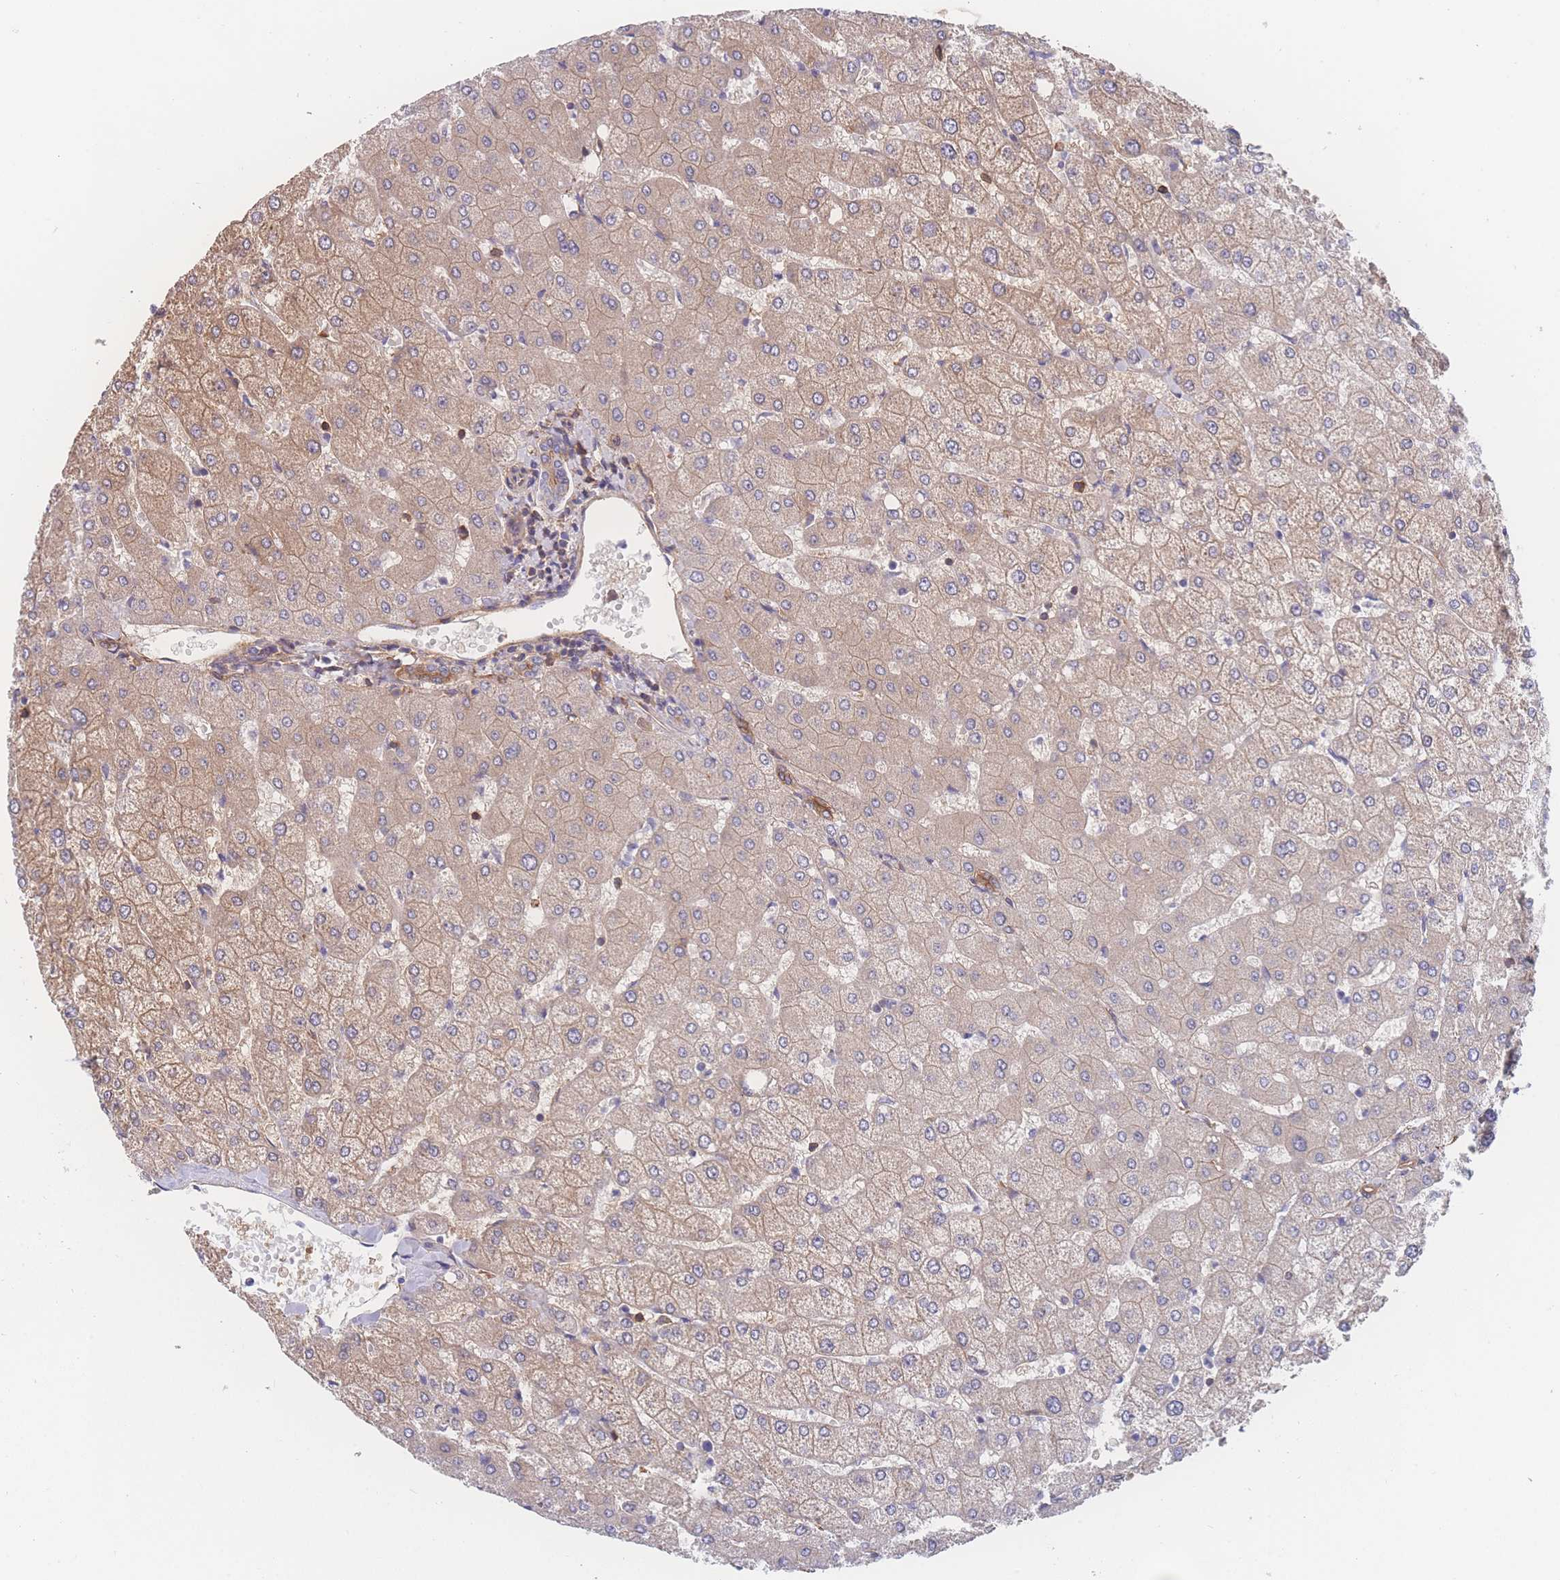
{"staining": {"intensity": "moderate", "quantity": "25%-75%", "location": "cytoplasmic/membranous"}, "tissue": "liver", "cell_type": "Cholangiocytes", "image_type": "normal", "snomed": [{"axis": "morphology", "description": "Normal tissue, NOS"}, {"axis": "topography", "description": "Liver"}], "caption": "IHC photomicrograph of normal human liver stained for a protein (brown), which exhibits medium levels of moderate cytoplasmic/membranous positivity in approximately 25%-75% of cholangiocytes.", "gene": "CFAP97", "patient": {"sex": "female", "age": 54}}